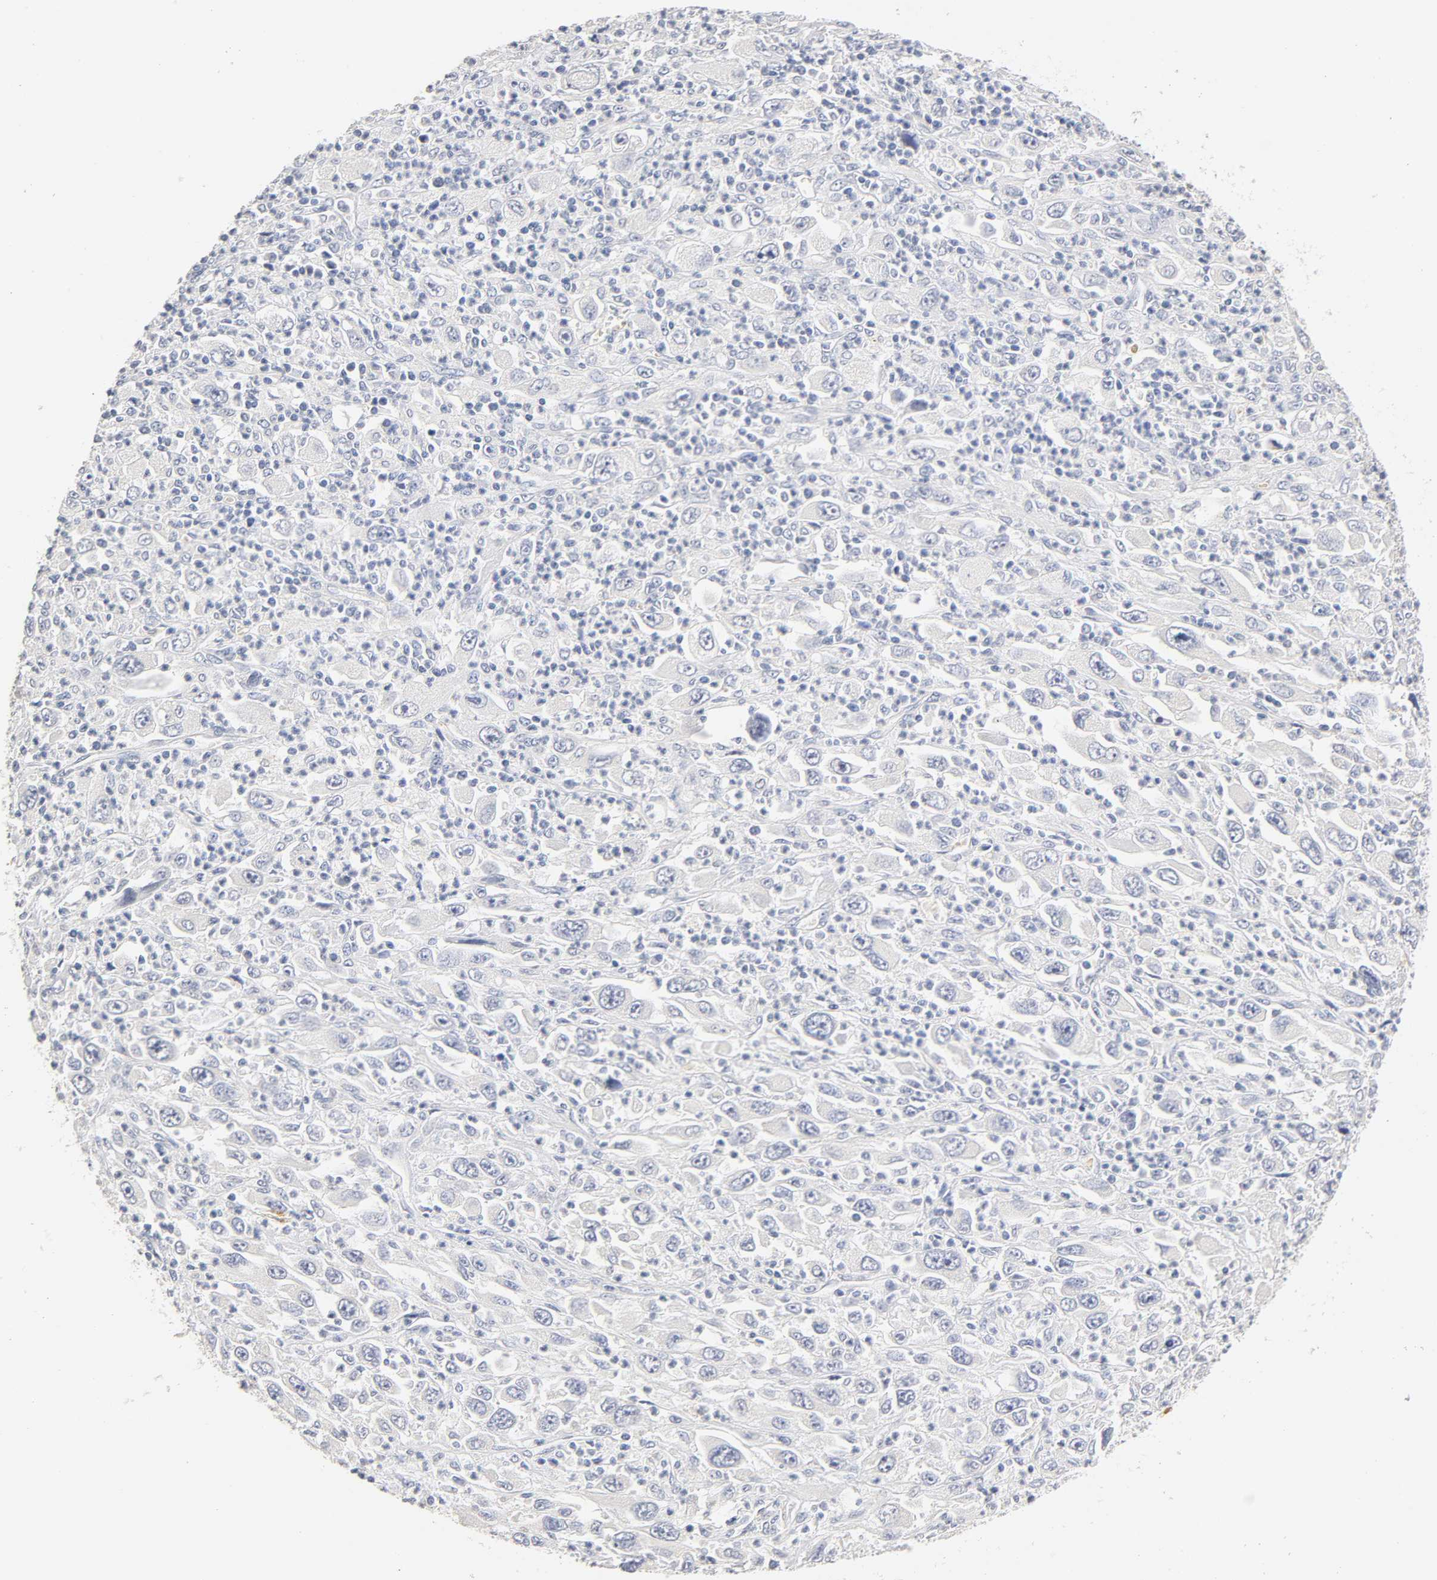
{"staining": {"intensity": "negative", "quantity": "none", "location": "none"}, "tissue": "melanoma", "cell_type": "Tumor cells", "image_type": "cancer", "snomed": [{"axis": "morphology", "description": "Malignant melanoma, Metastatic site"}, {"axis": "topography", "description": "Skin"}], "caption": "The IHC histopathology image has no significant positivity in tumor cells of melanoma tissue.", "gene": "OVOL1", "patient": {"sex": "female", "age": 56}}